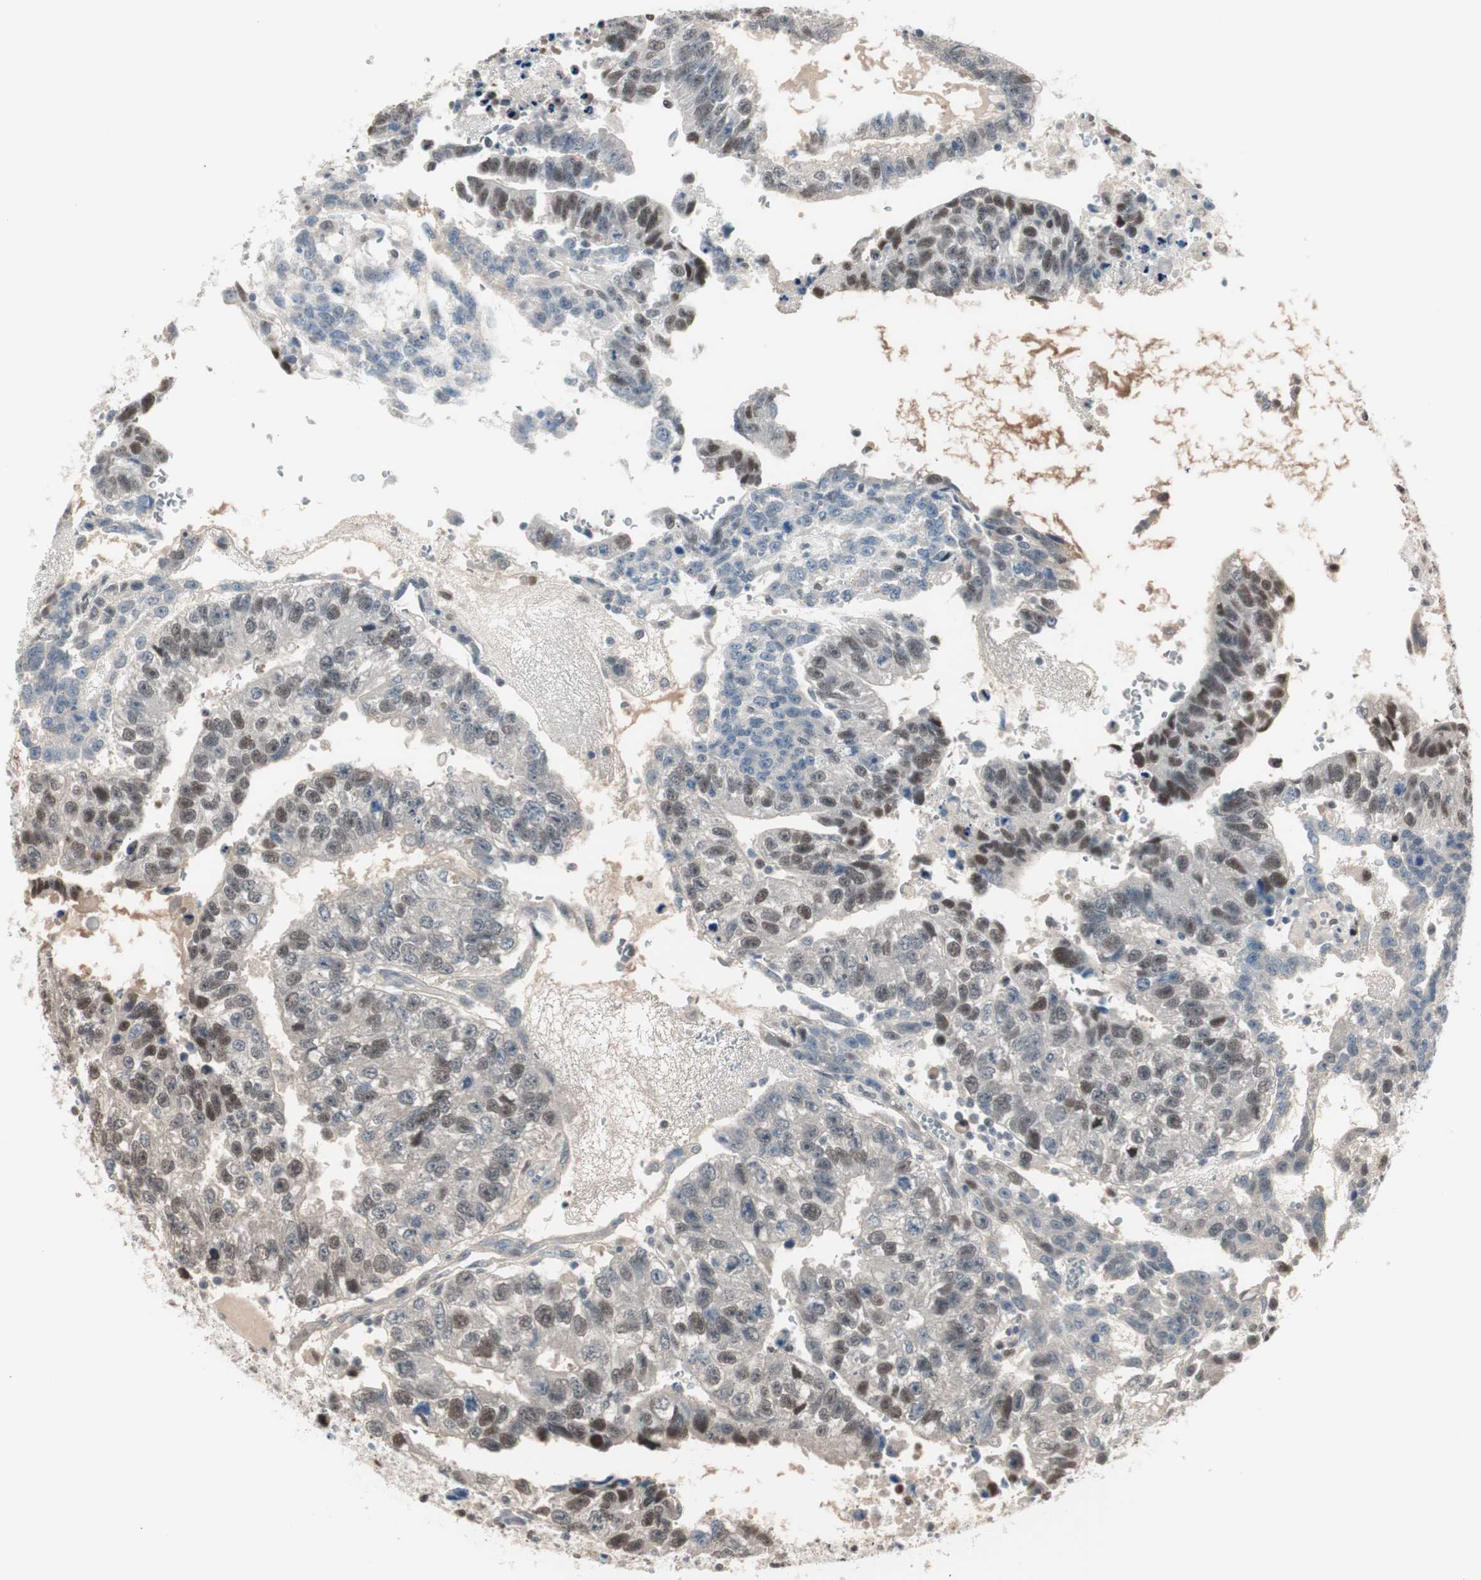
{"staining": {"intensity": "moderate", "quantity": "25%-75%", "location": "nuclear"}, "tissue": "testis cancer", "cell_type": "Tumor cells", "image_type": "cancer", "snomed": [{"axis": "morphology", "description": "Seminoma, NOS"}, {"axis": "morphology", "description": "Carcinoma, Embryonal, NOS"}, {"axis": "topography", "description": "Testis"}], "caption": "Protein analysis of testis embryonal carcinoma tissue demonstrates moderate nuclear staining in approximately 25%-75% of tumor cells.", "gene": "LONP2", "patient": {"sex": "male", "age": 52}}